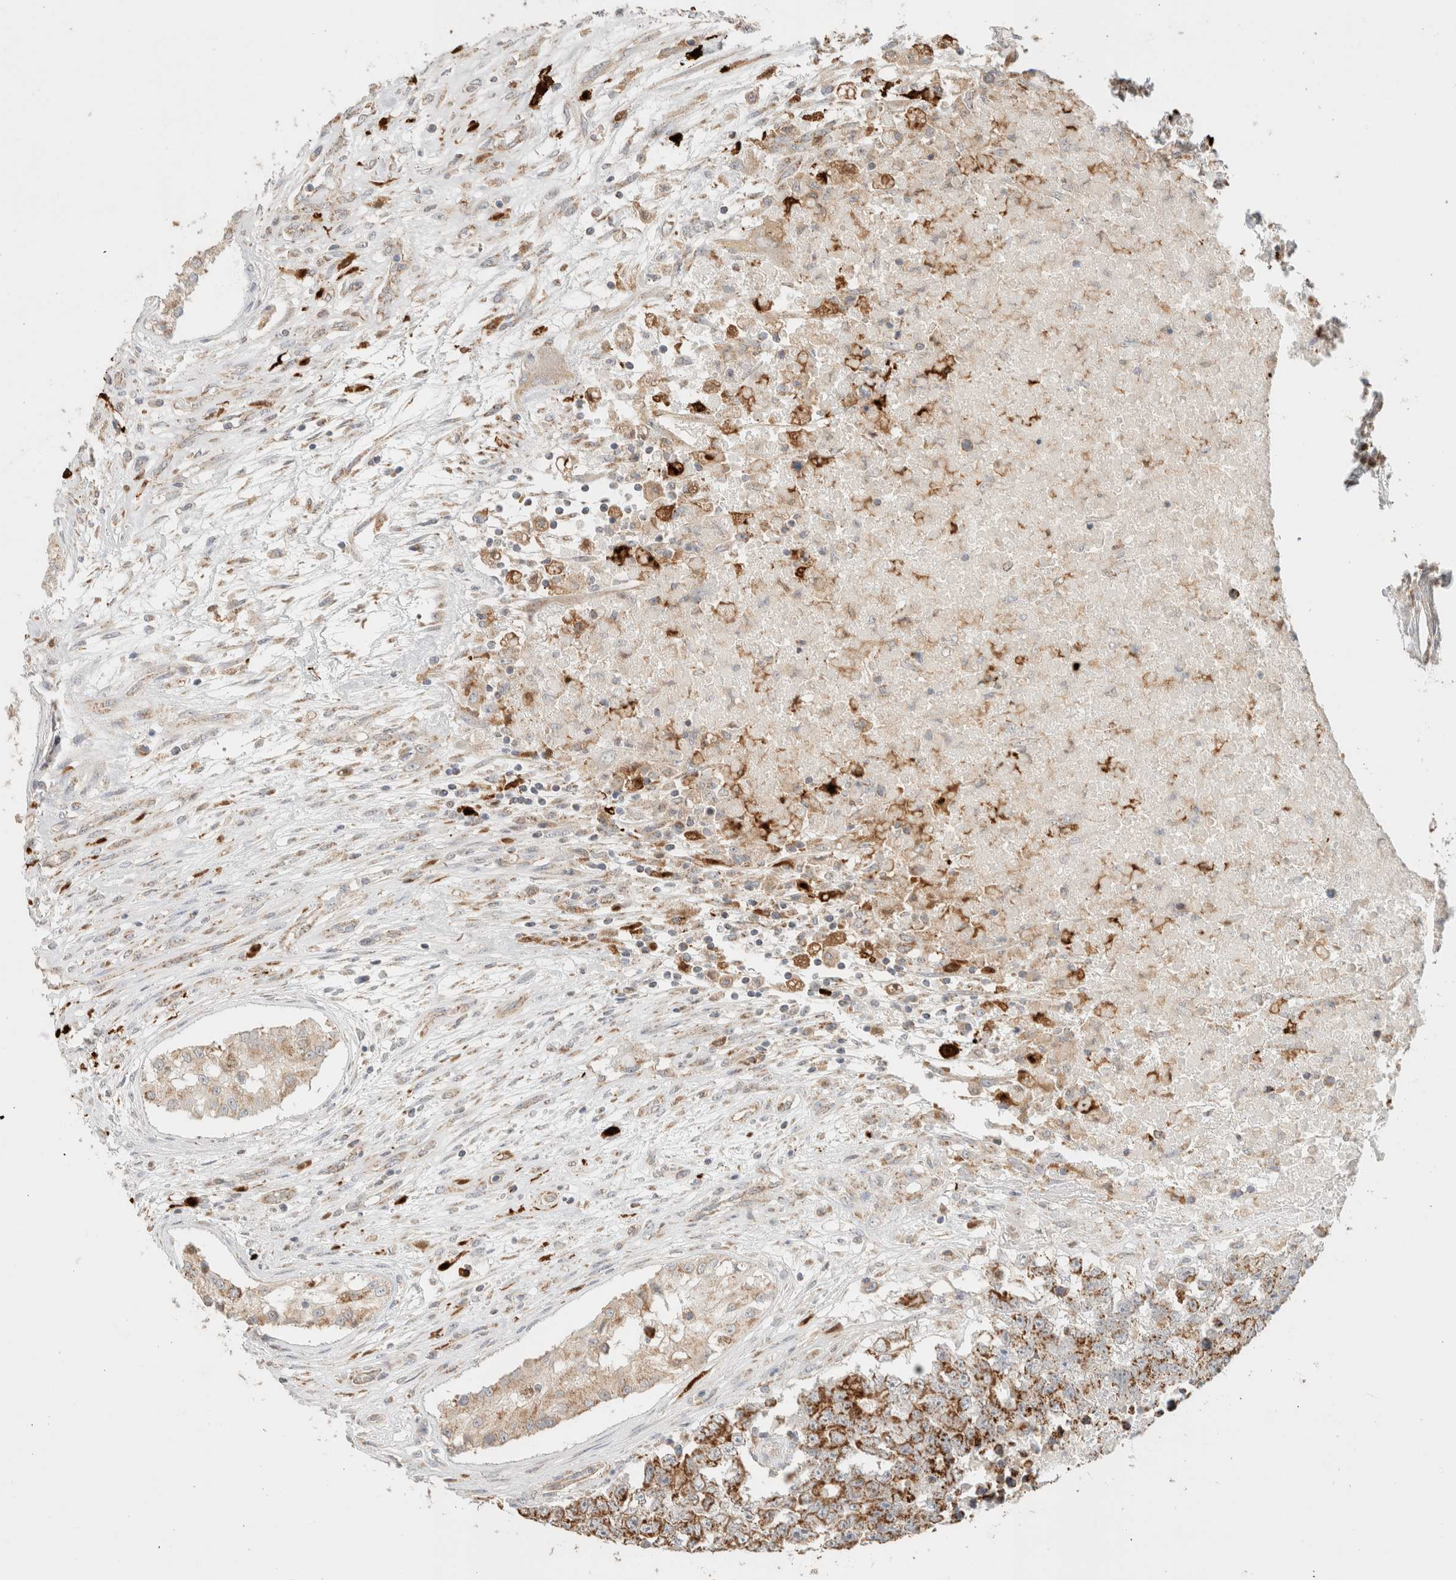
{"staining": {"intensity": "strong", "quantity": "25%-75%", "location": "cytoplasmic/membranous"}, "tissue": "testis cancer", "cell_type": "Tumor cells", "image_type": "cancer", "snomed": [{"axis": "morphology", "description": "Carcinoma, Embryonal, NOS"}, {"axis": "topography", "description": "Testis"}], "caption": "Testis cancer (embryonal carcinoma) tissue demonstrates strong cytoplasmic/membranous expression in approximately 25%-75% of tumor cells", "gene": "MRM3", "patient": {"sex": "male", "age": 25}}